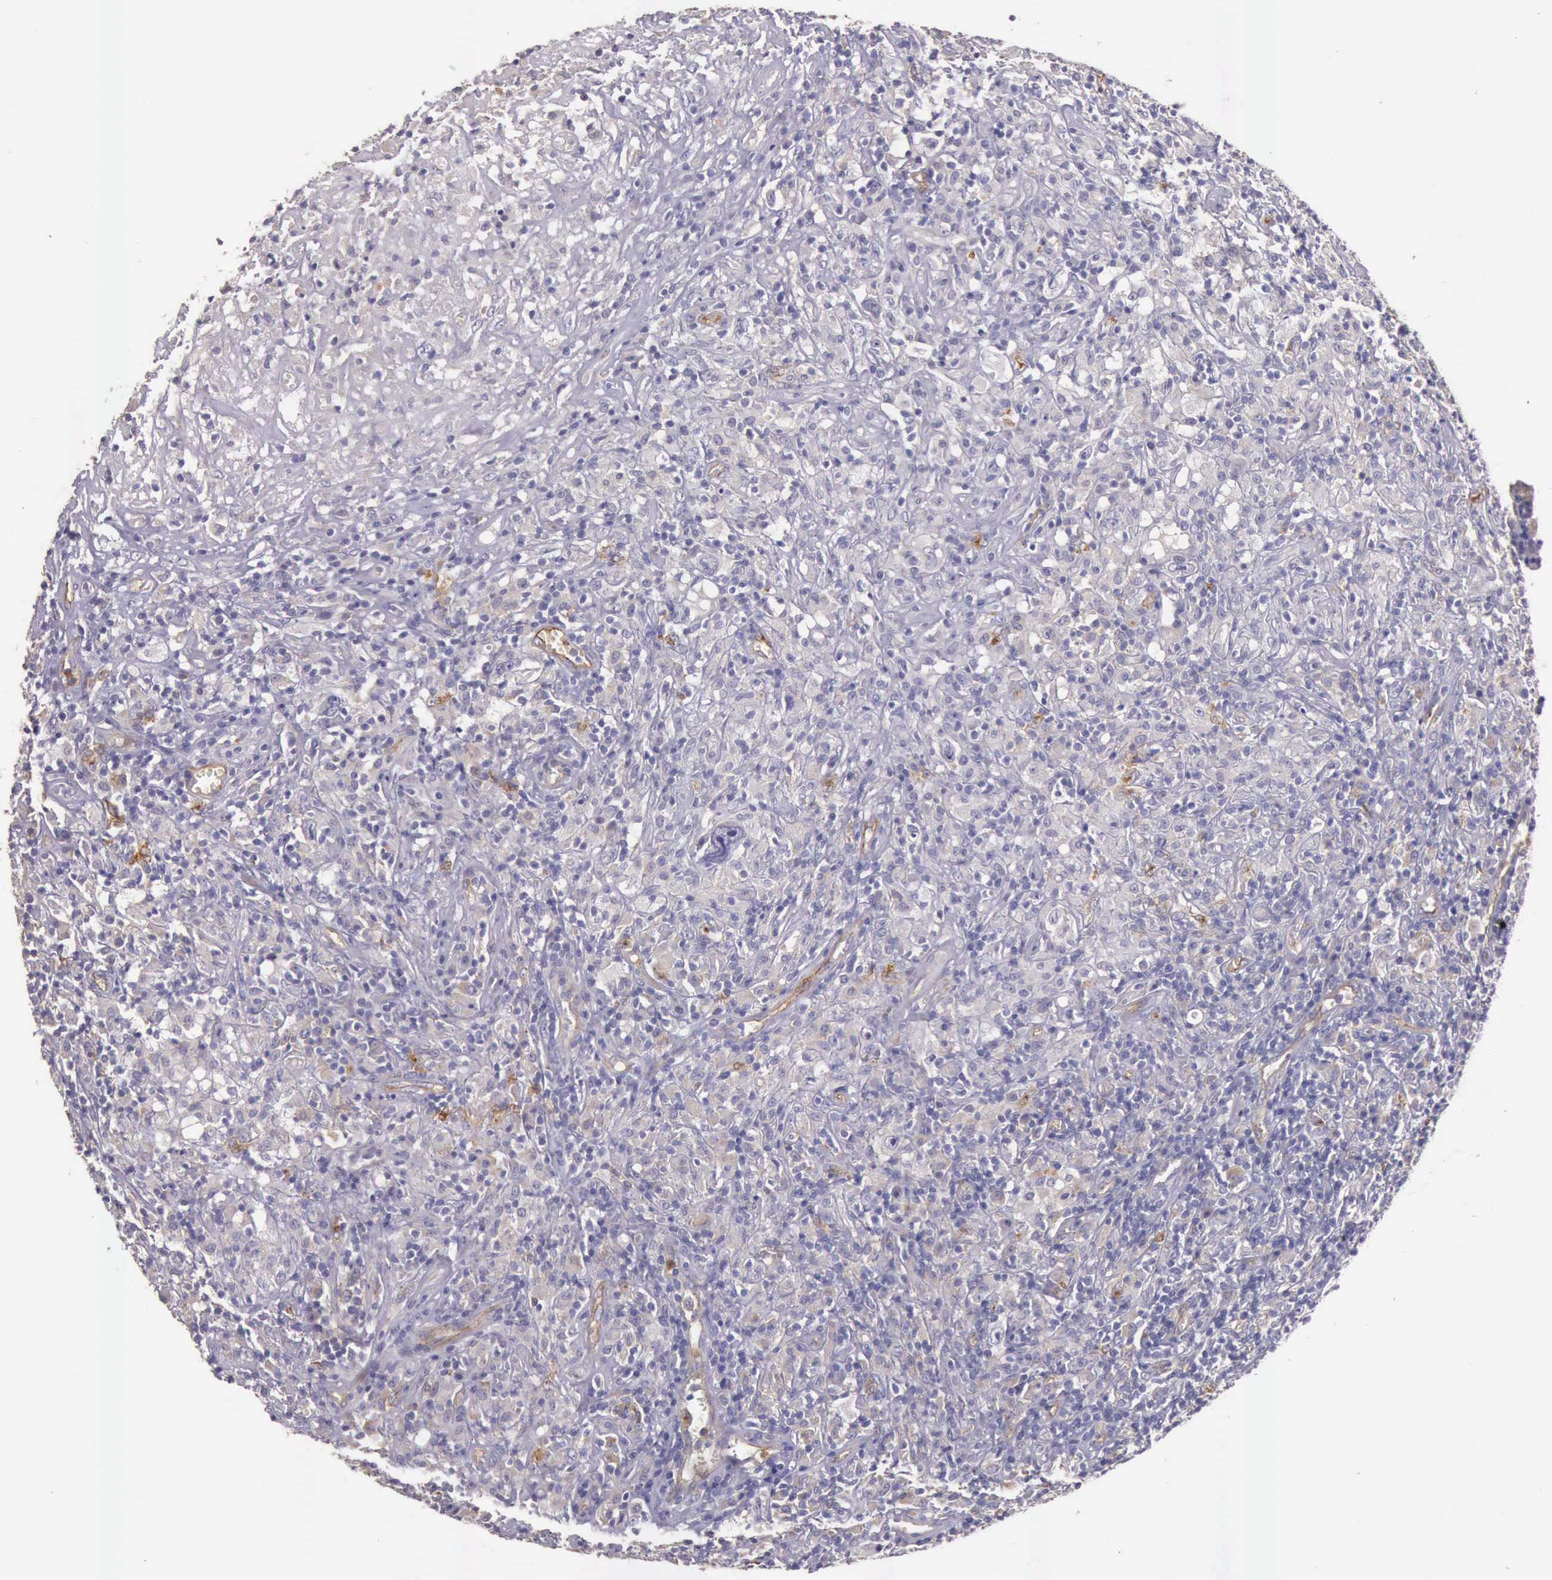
{"staining": {"intensity": "negative", "quantity": "none", "location": "none"}, "tissue": "lymphoma", "cell_type": "Tumor cells", "image_type": "cancer", "snomed": [{"axis": "morphology", "description": "Hodgkin's disease, NOS"}, {"axis": "topography", "description": "Lymph node"}], "caption": "Hodgkin's disease was stained to show a protein in brown. There is no significant expression in tumor cells.", "gene": "TCEANC", "patient": {"sex": "male", "age": 46}}